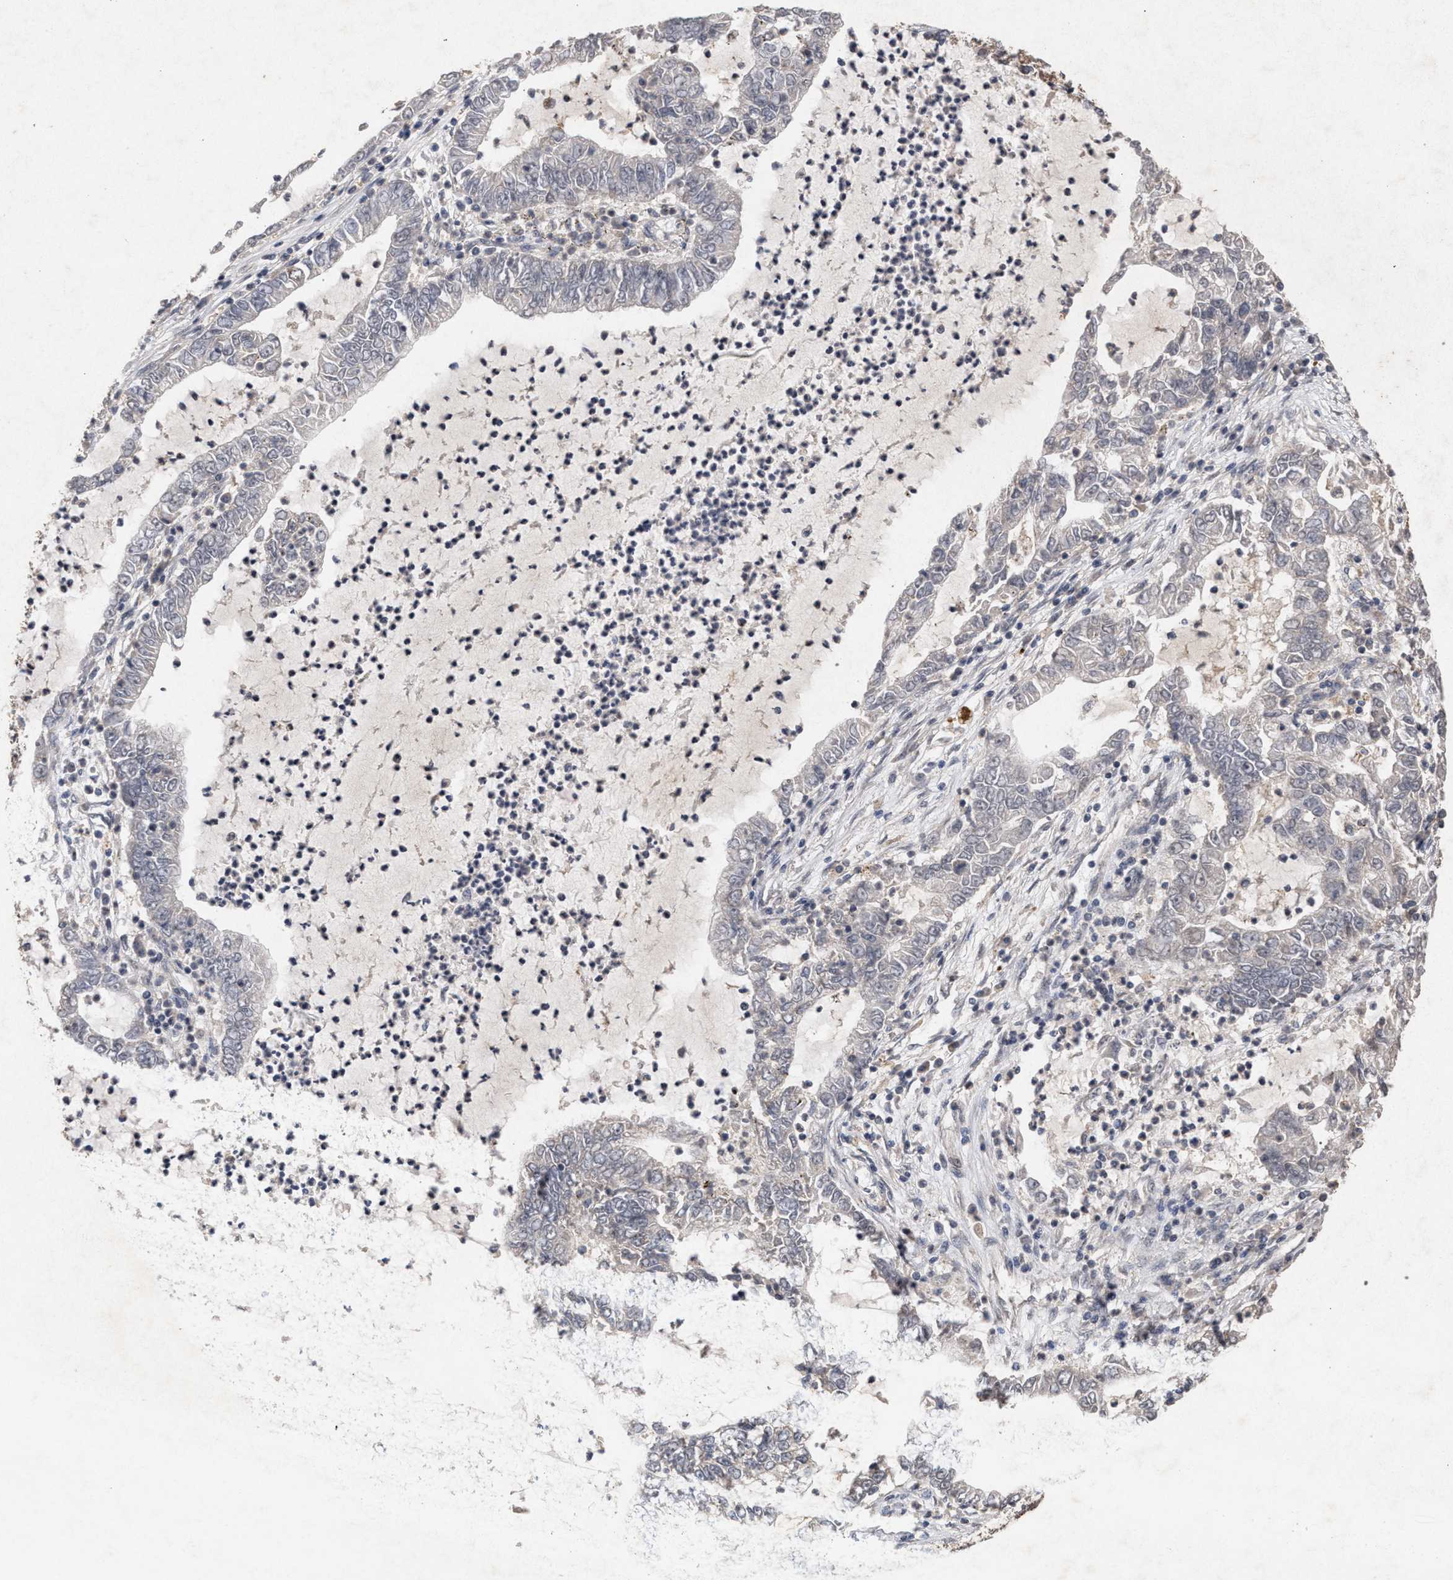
{"staining": {"intensity": "moderate", "quantity": "25%-75%", "location": "cytoplasmic/membranous"}, "tissue": "lung cancer", "cell_type": "Tumor cells", "image_type": "cancer", "snomed": [{"axis": "morphology", "description": "Adenocarcinoma, NOS"}, {"axis": "topography", "description": "Lung"}], "caption": "DAB immunohistochemical staining of human lung cancer exhibits moderate cytoplasmic/membranous protein positivity in approximately 25%-75% of tumor cells.", "gene": "PKD2L1", "patient": {"sex": "female", "age": 51}}